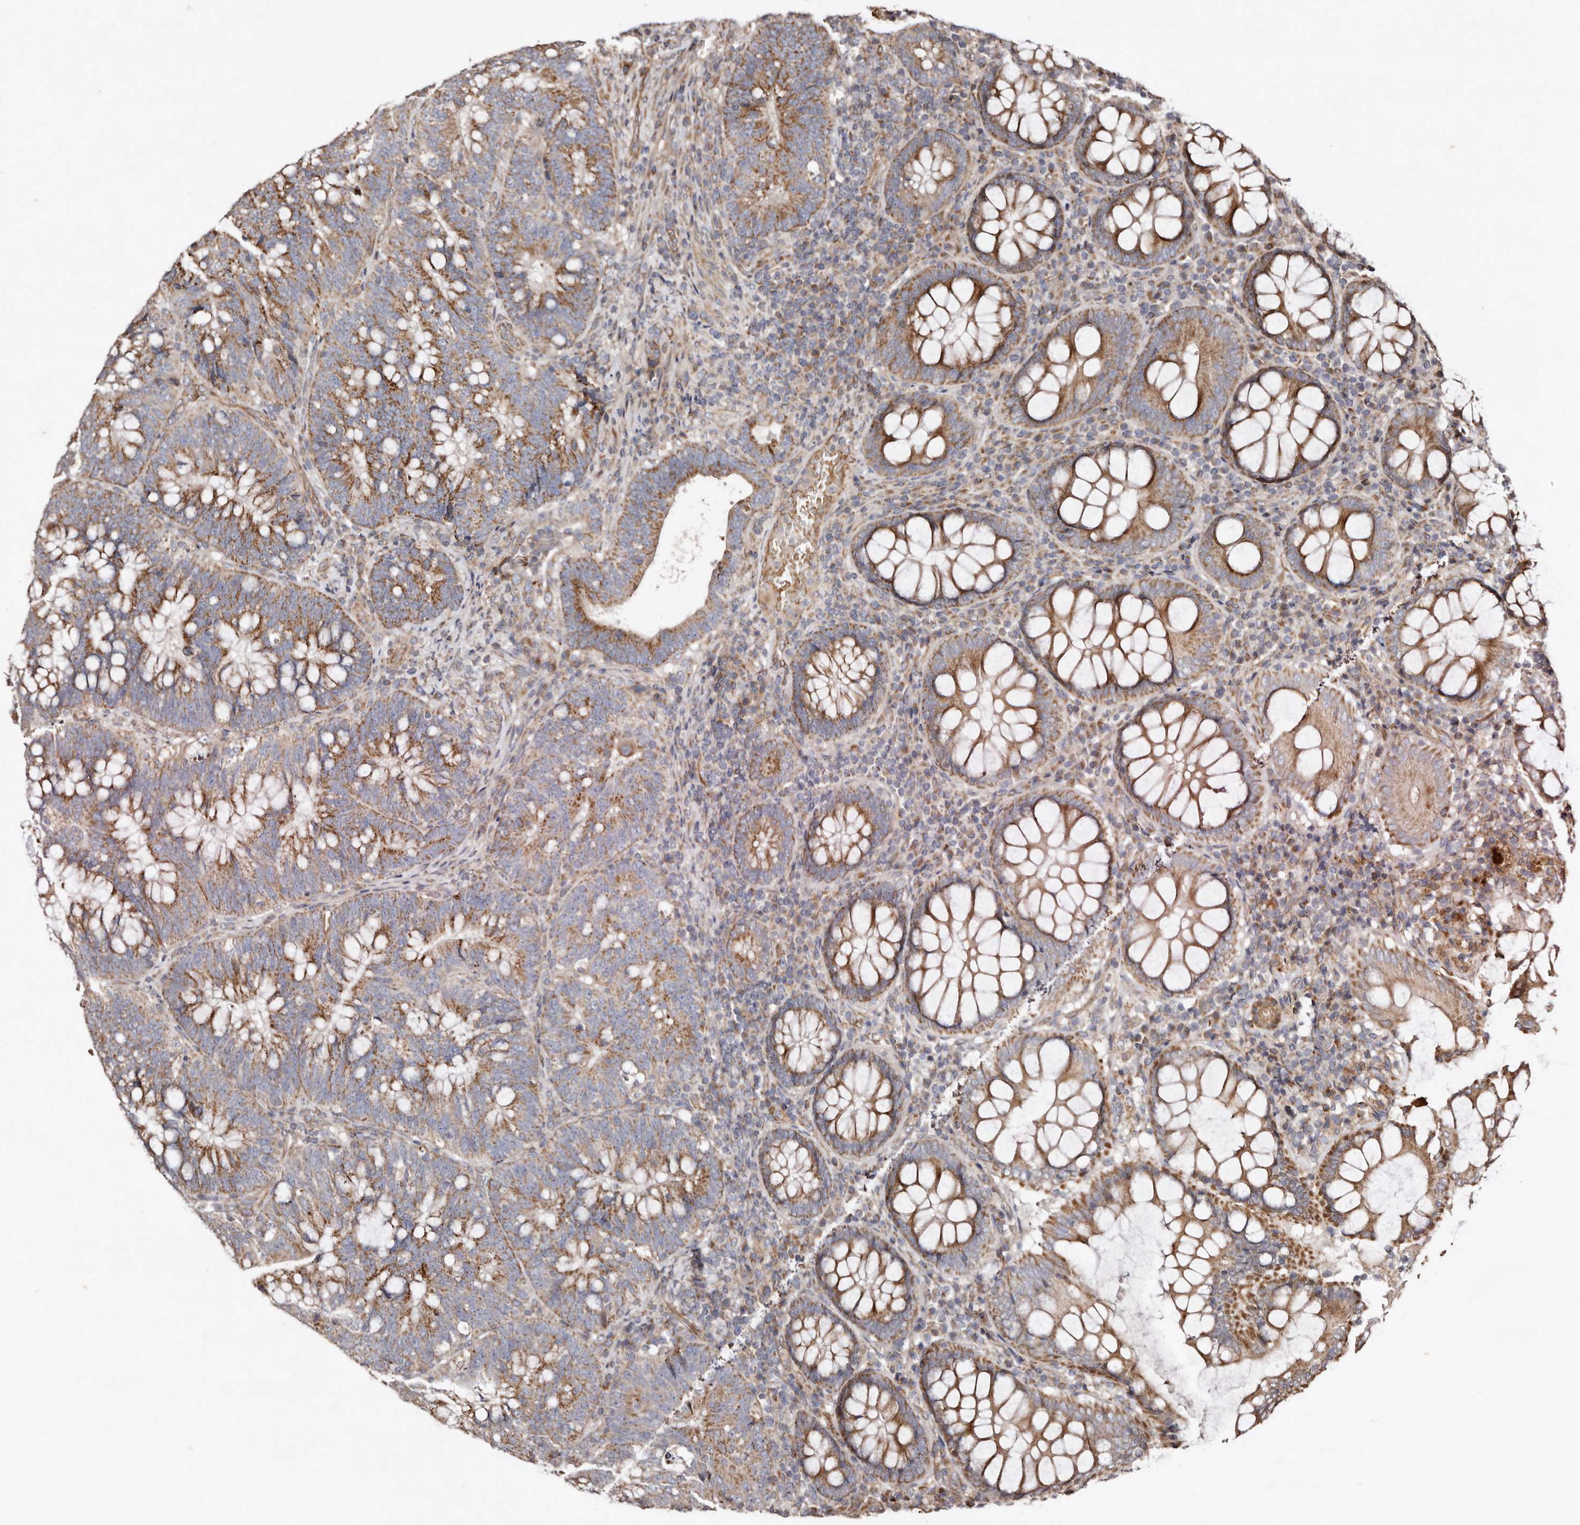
{"staining": {"intensity": "moderate", "quantity": "25%-75%", "location": "cytoplasmic/membranous"}, "tissue": "colorectal cancer", "cell_type": "Tumor cells", "image_type": "cancer", "snomed": [{"axis": "morphology", "description": "Adenocarcinoma, NOS"}, {"axis": "topography", "description": "Colon"}], "caption": "A medium amount of moderate cytoplasmic/membranous expression is appreciated in approximately 25%-75% of tumor cells in colorectal cancer (adenocarcinoma) tissue. (Brightfield microscopy of DAB IHC at high magnification).", "gene": "MACC1", "patient": {"sex": "female", "age": 66}}